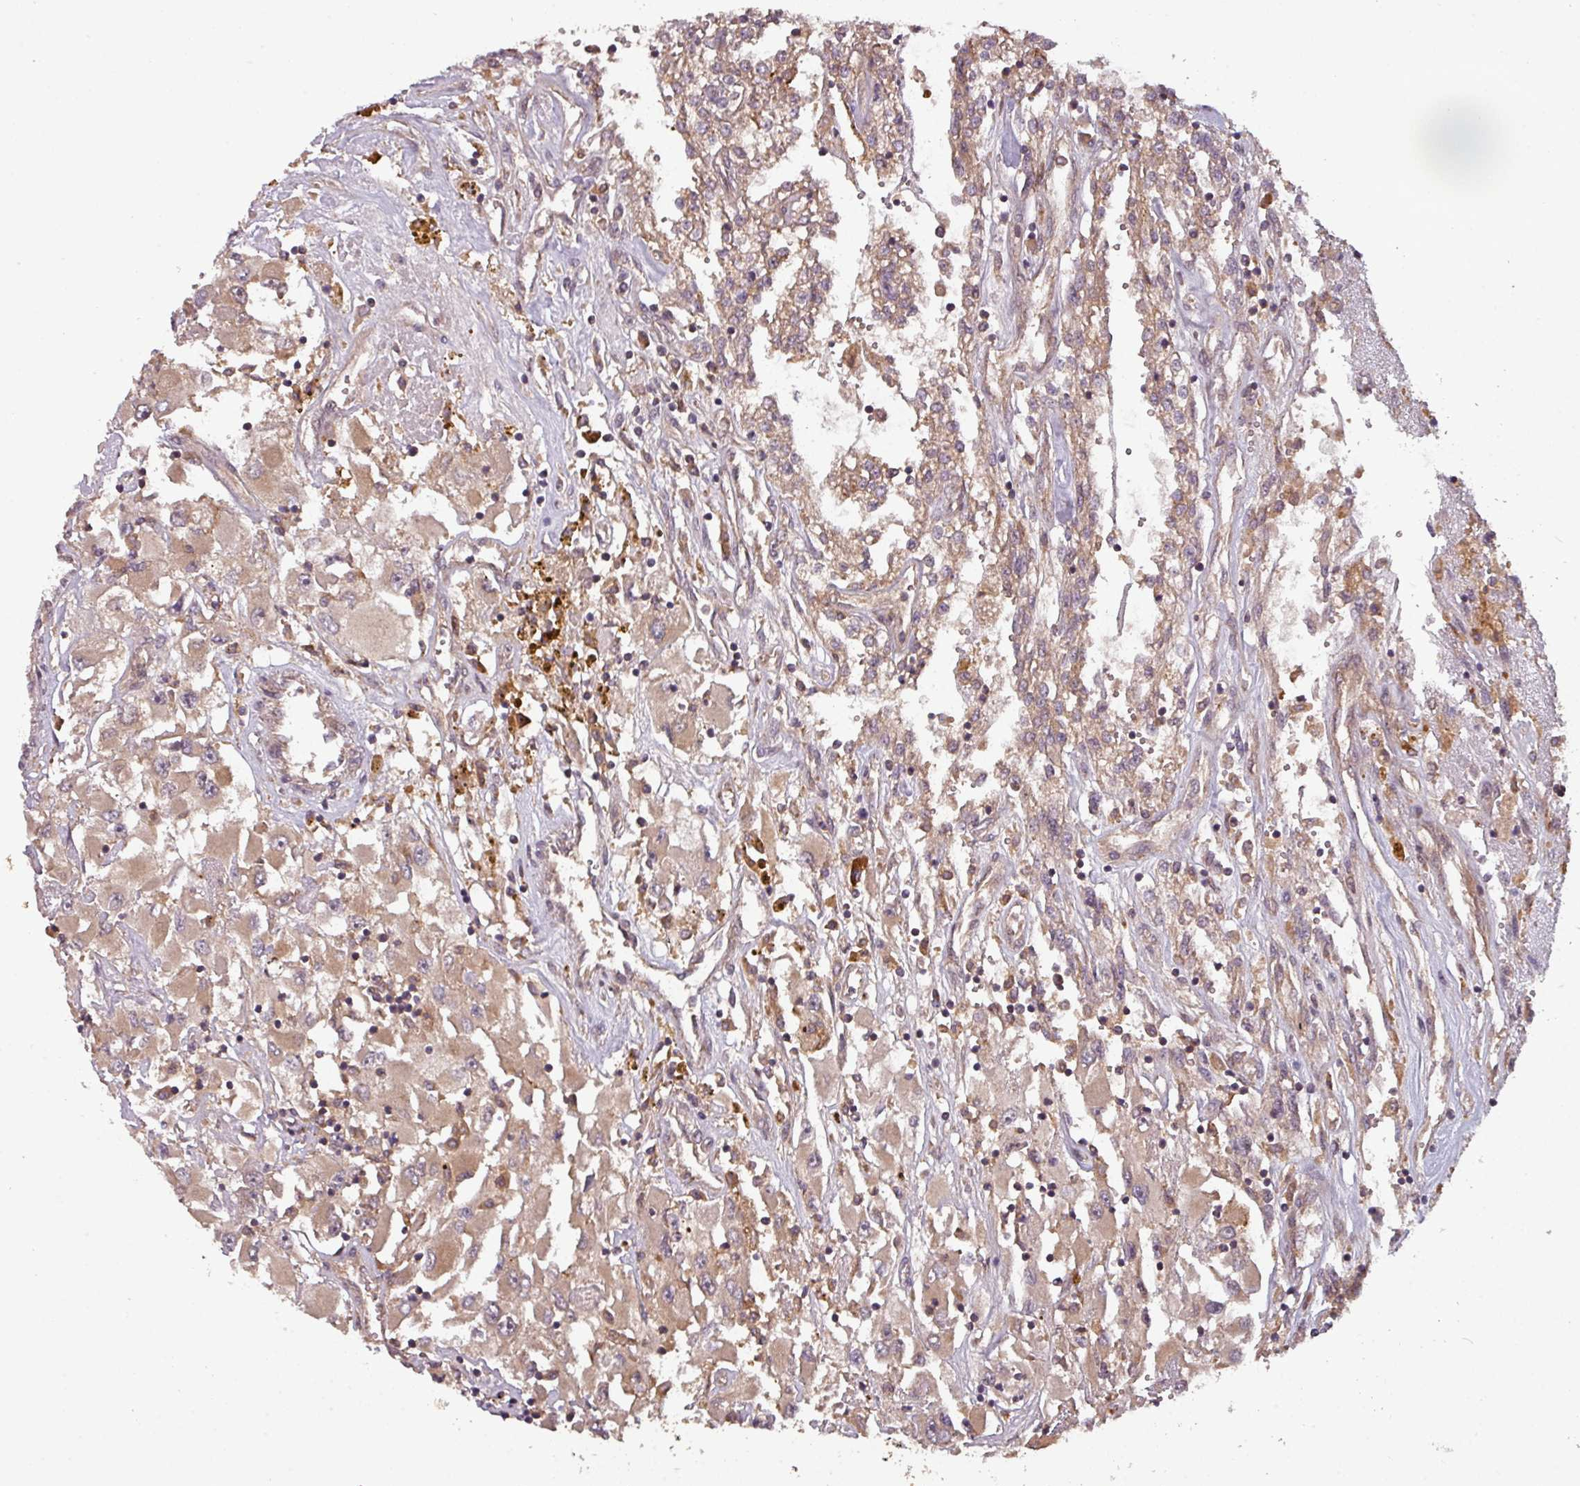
{"staining": {"intensity": "moderate", "quantity": ">75%", "location": "cytoplasmic/membranous"}, "tissue": "renal cancer", "cell_type": "Tumor cells", "image_type": "cancer", "snomed": [{"axis": "morphology", "description": "Adenocarcinoma, NOS"}, {"axis": "topography", "description": "Kidney"}], "caption": "Protein expression analysis of renal adenocarcinoma displays moderate cytoplasmic/membranous staining in approximately >75% of tumor cells.", "gene": "GSKIP", "patient": {"sex": "female", "age": 52}}